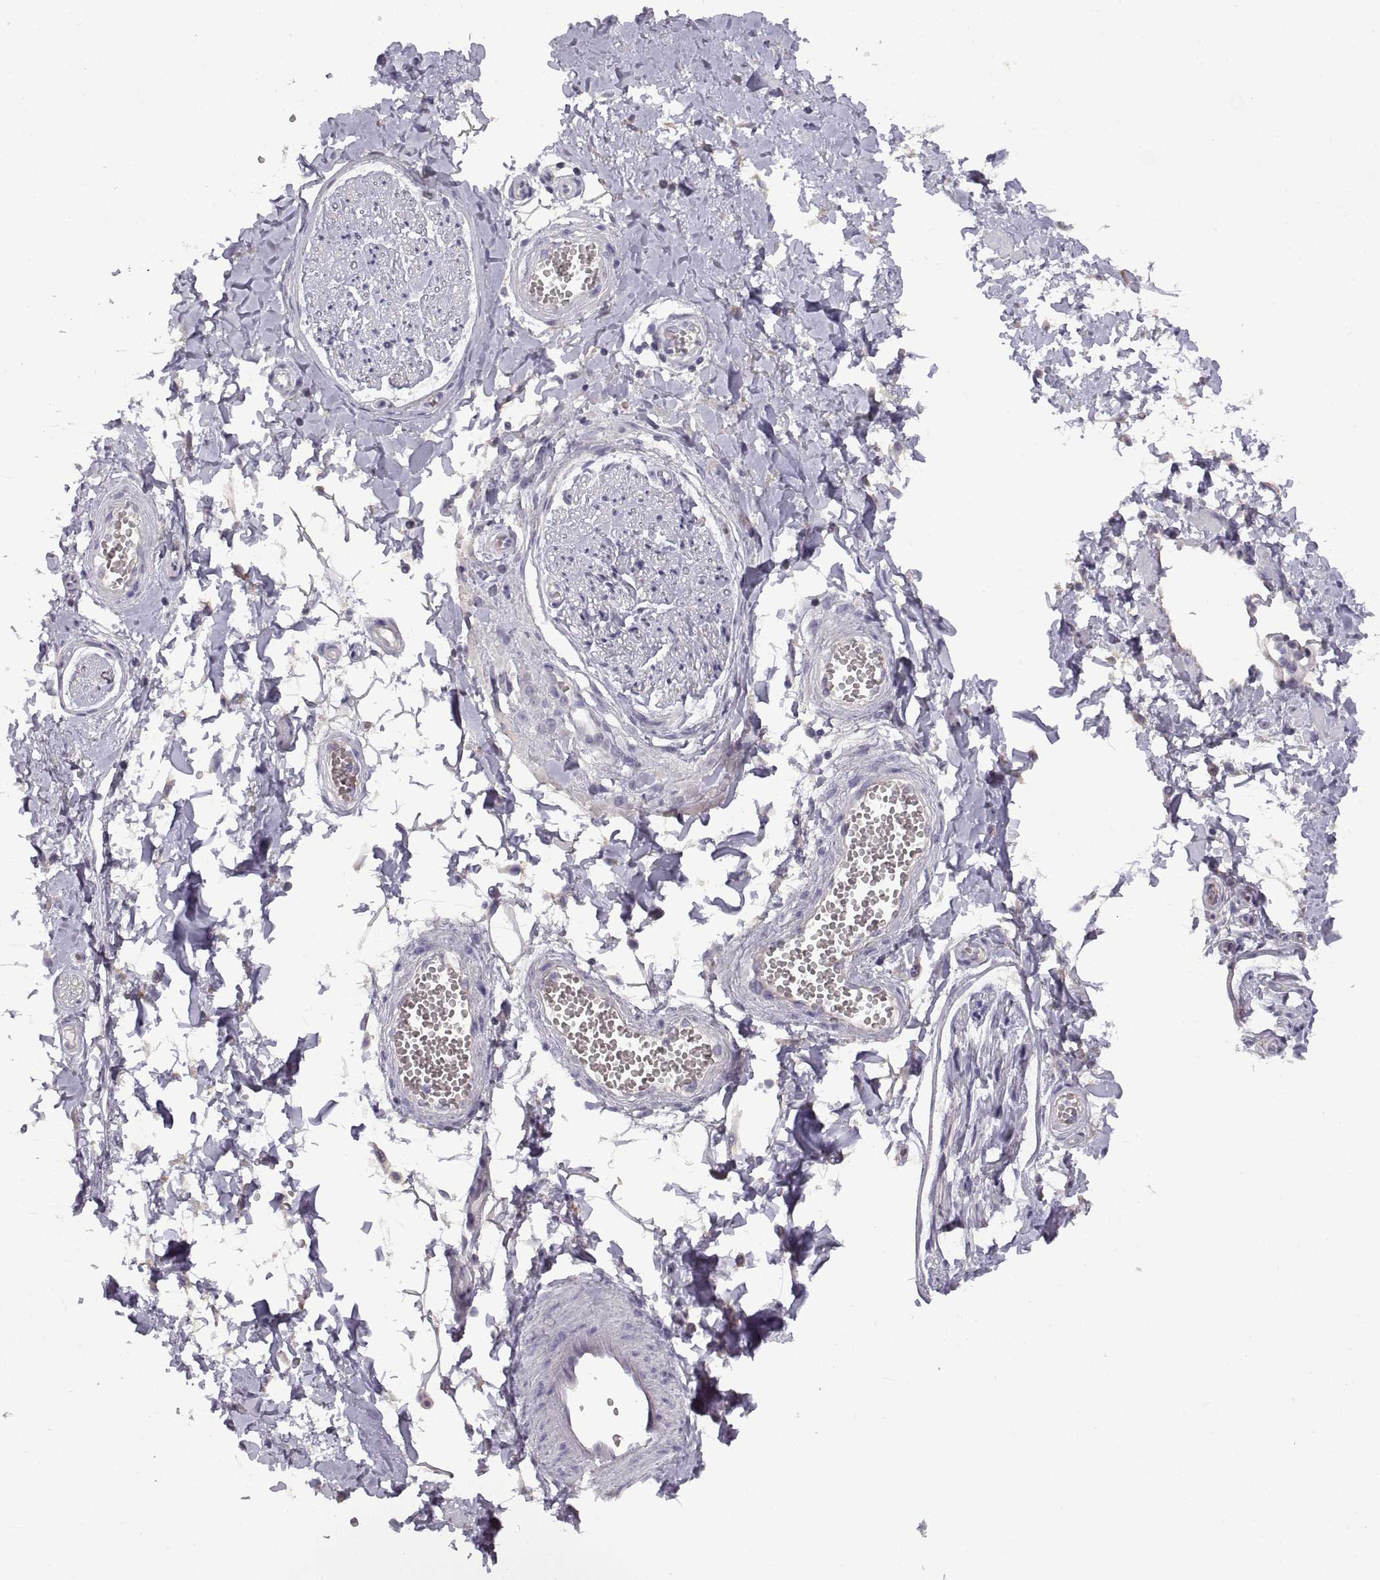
{"staining": {"intensity": "negative", "quantity": "none", "location": "none"}, "tissue": "adipose tissue", "cell_type": "Adipocytes", "image_type": "normal", "snomed": [{"axis": "morphology", "description": "Normal tissue, NOS"}, {"axis": "topography", "description": "Smooth muscle"}, {"axis": "topography", "description": "Peripheral nerve tissue"}], "caption": "The histopathology image reveals no staining of adipocytes in unremarkable adipose tissue. Brightfield microscopy of immunohistochemistry (IHC) stained with DAB (brown) and hematoxylin (blue), captured at high magnification.", "gene": "CRYBB3", "patient": {"sex": "male", "age": 22}}